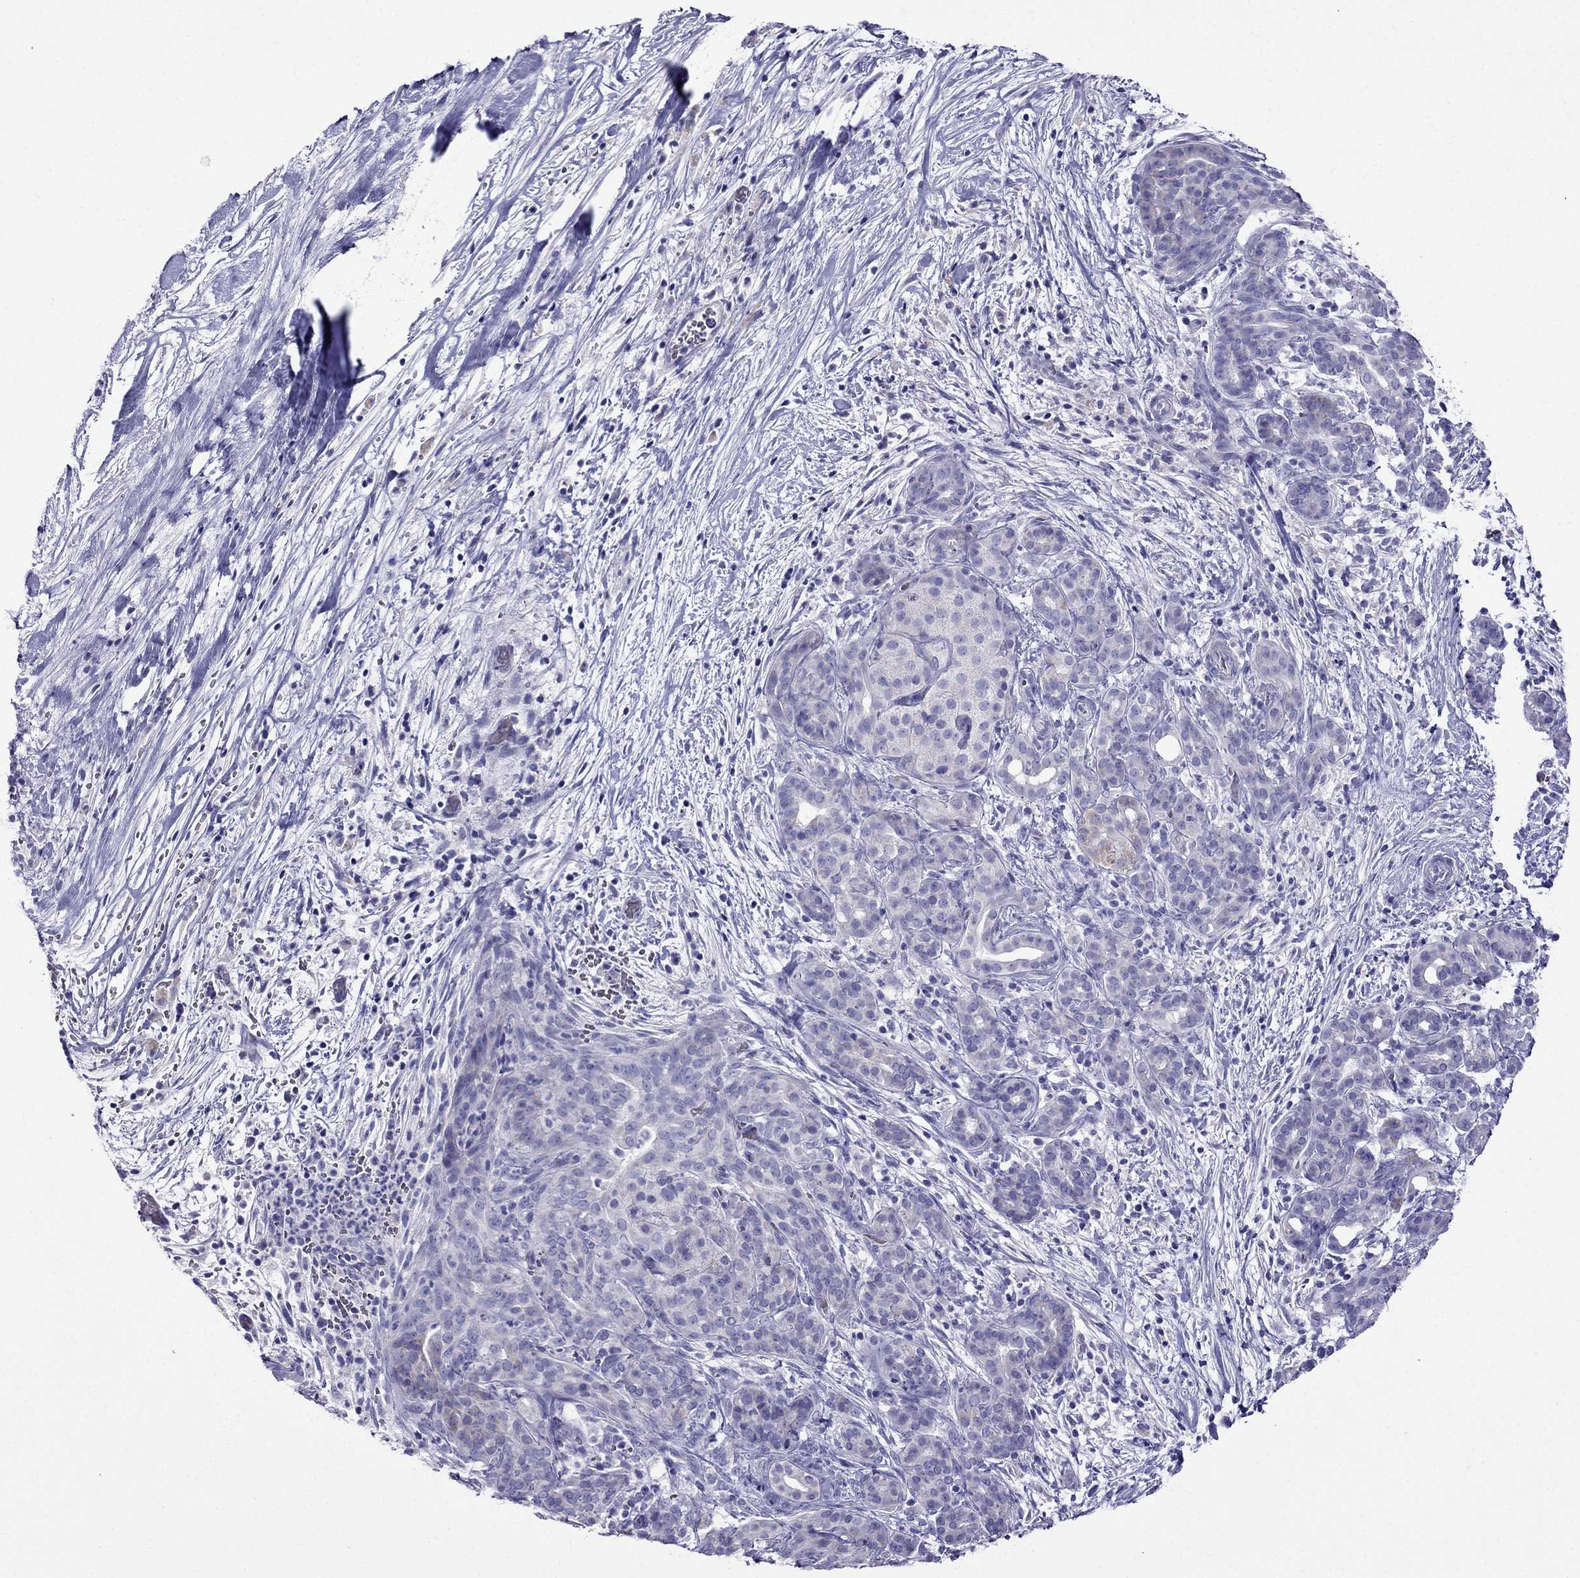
{"staining": {"intensity": "negative", "quantity": "none", "location": "none"}, "tissue": "pancreatic cancer", "cell_type": "Tumor cells", "image_type": "cancer", "snomed": [{"axis": "morphology", "description": "Adenocarcinoma, NOS"}, {"axis": "topography", "description": "Pancreas"}], "caption": "A photomicrograph of human pancreatic adenocarcinoma is negative for staining in tumor cells.", "gene": "TDRD1", "patient": {"sex": "male", "age": 44}}